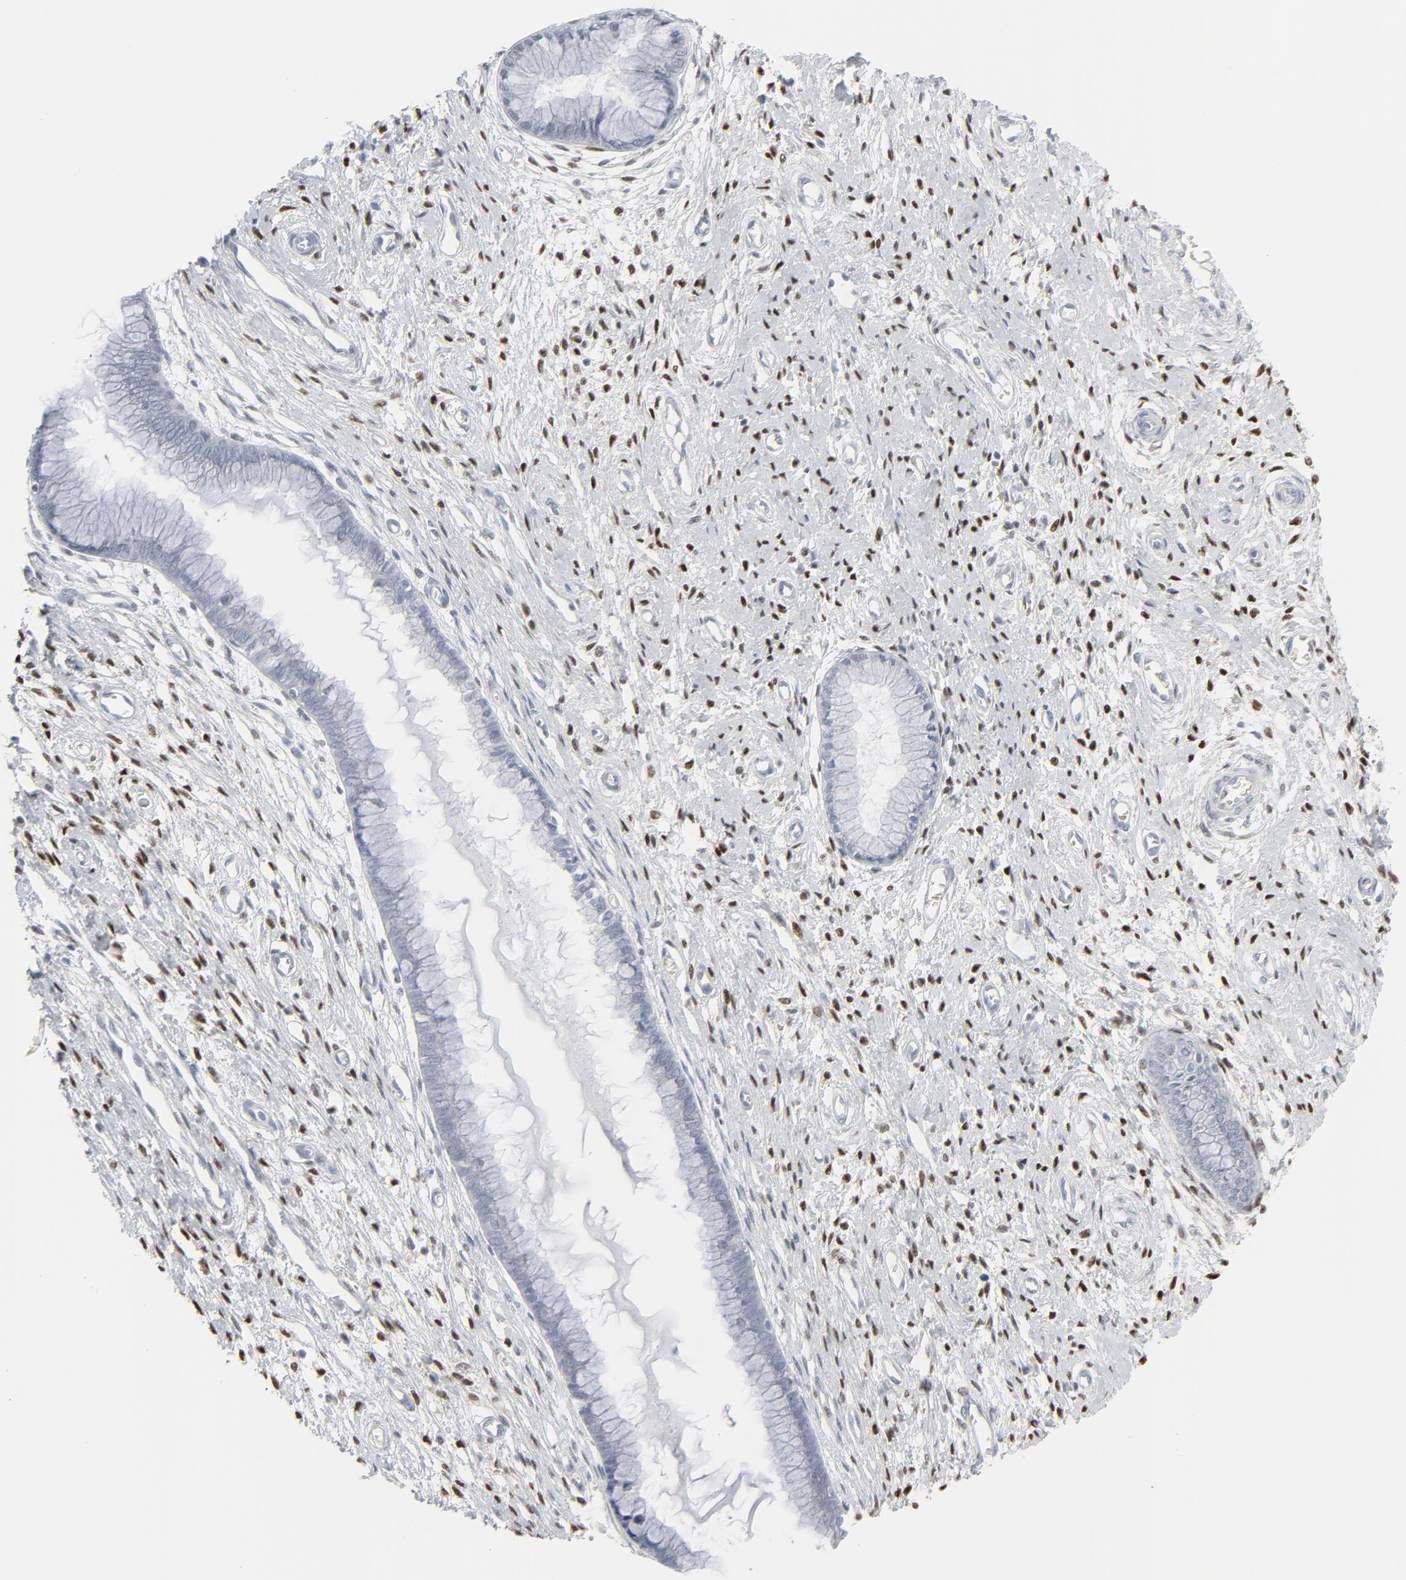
{"staining": {"intensity": "negative", "quantity": "none", "location": "none"}, "tissue": "cervix", "cell_type": "Glandular cells", "image_type": "normal", "snomed": [{"axis": "morphology", "description": "Normal tissue, NOS"}, {"axis": "topography", "description": "Cervix"}], "caption": "Photomicrograph shows no significant protein expression in glandular cells of benign cervix.", "gene": "MITF", "patient": {"sex": "female", "age": 27}}